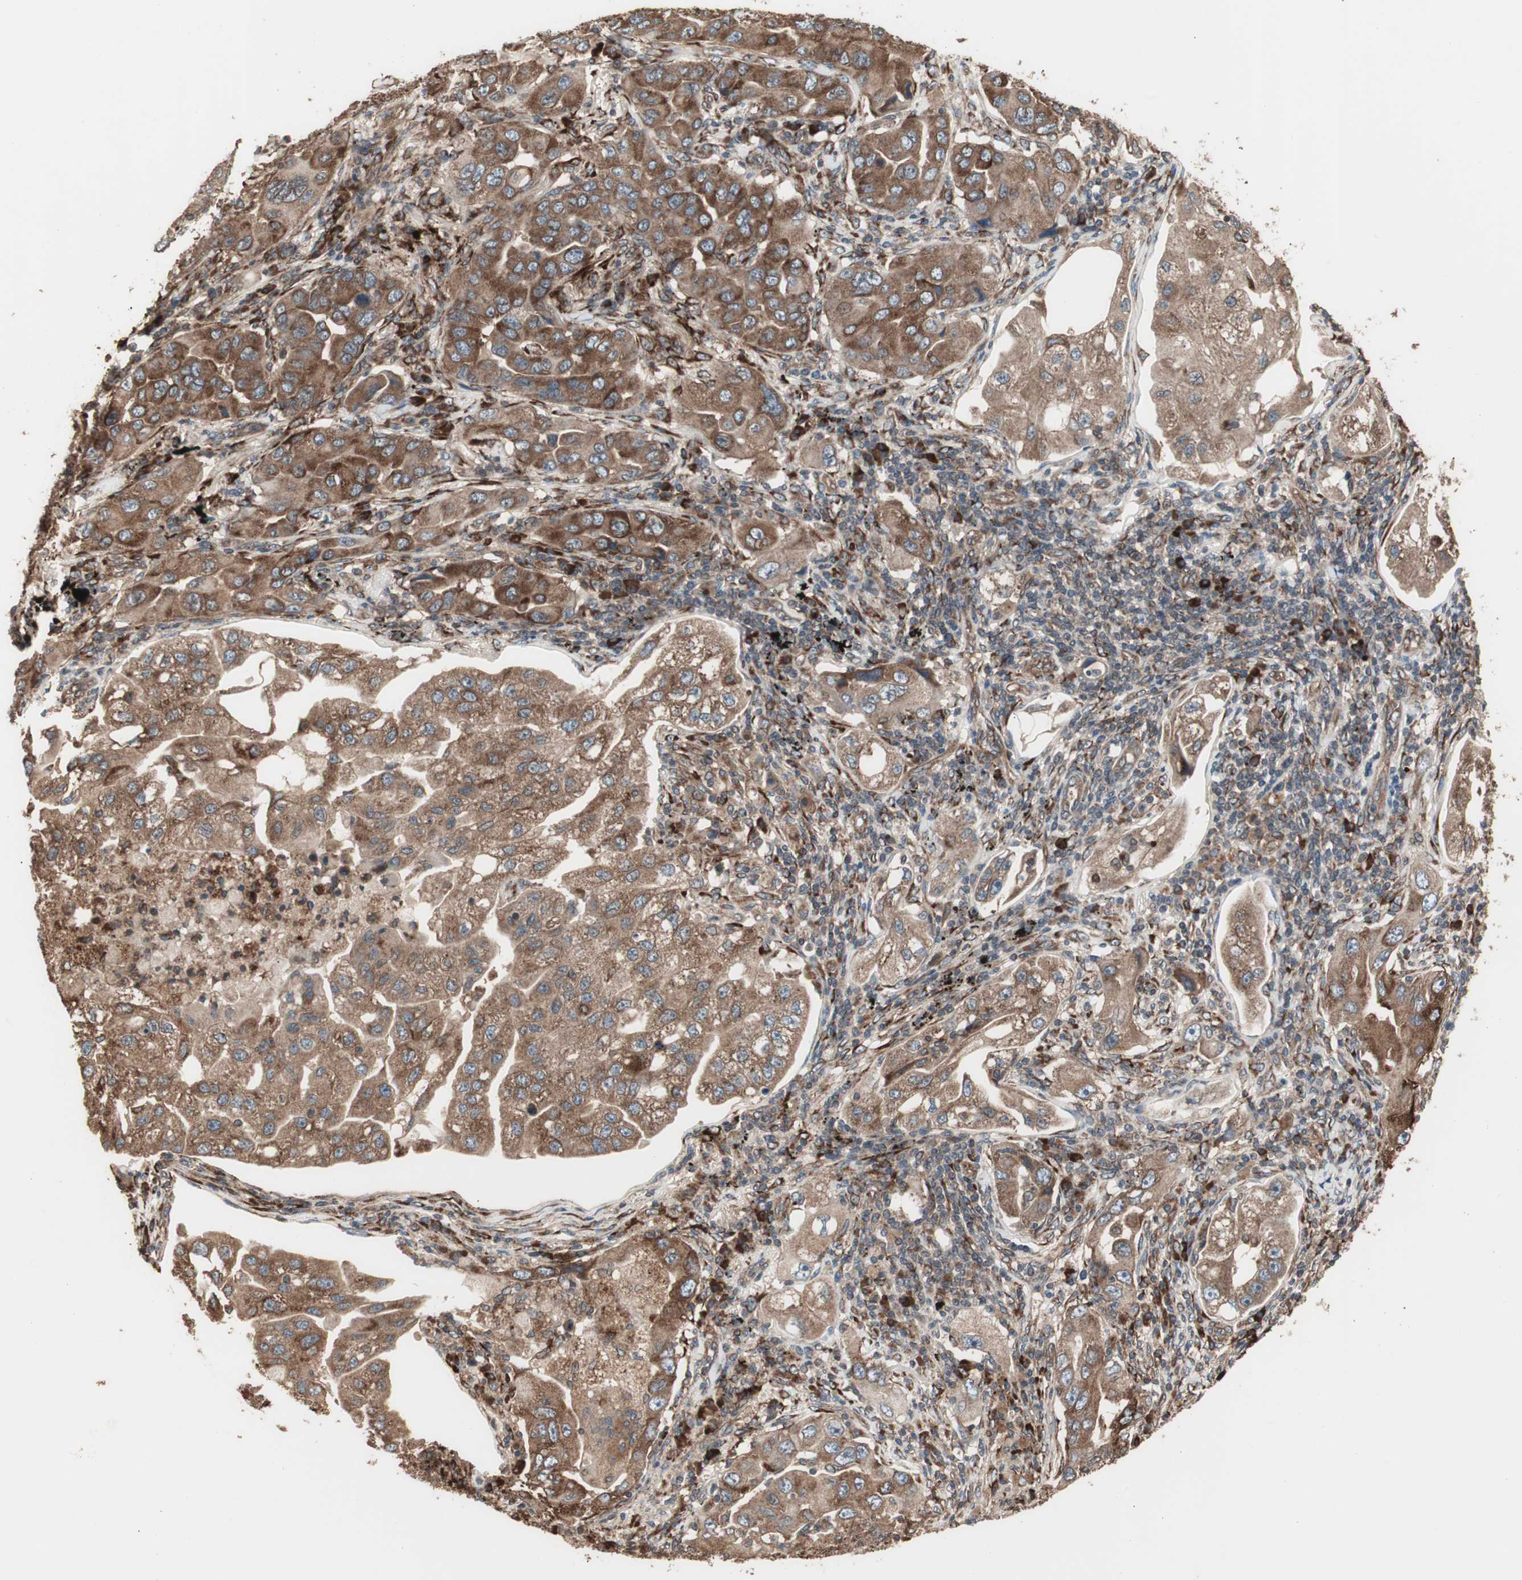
{"staining": {"intensity": "moderate", "quantity": ">75%", "location": "cytoplasmic/membranous"}, "tissue": "lung cancer", "cell_type": "Tumor cells", "image_type": "cancer", "snomed": [{"axis": "morphology", "description": "Adenocarcinoma, NOS"}, {"axis": "topography", "description": "Lung"}], "caption": "Tumor cells show moderate cytoplasmic/membranous positivity in approximately >75% of cells in lung cancer.", "gene": "LZTS1", "patient": {"sex": "female", "age": 65}}